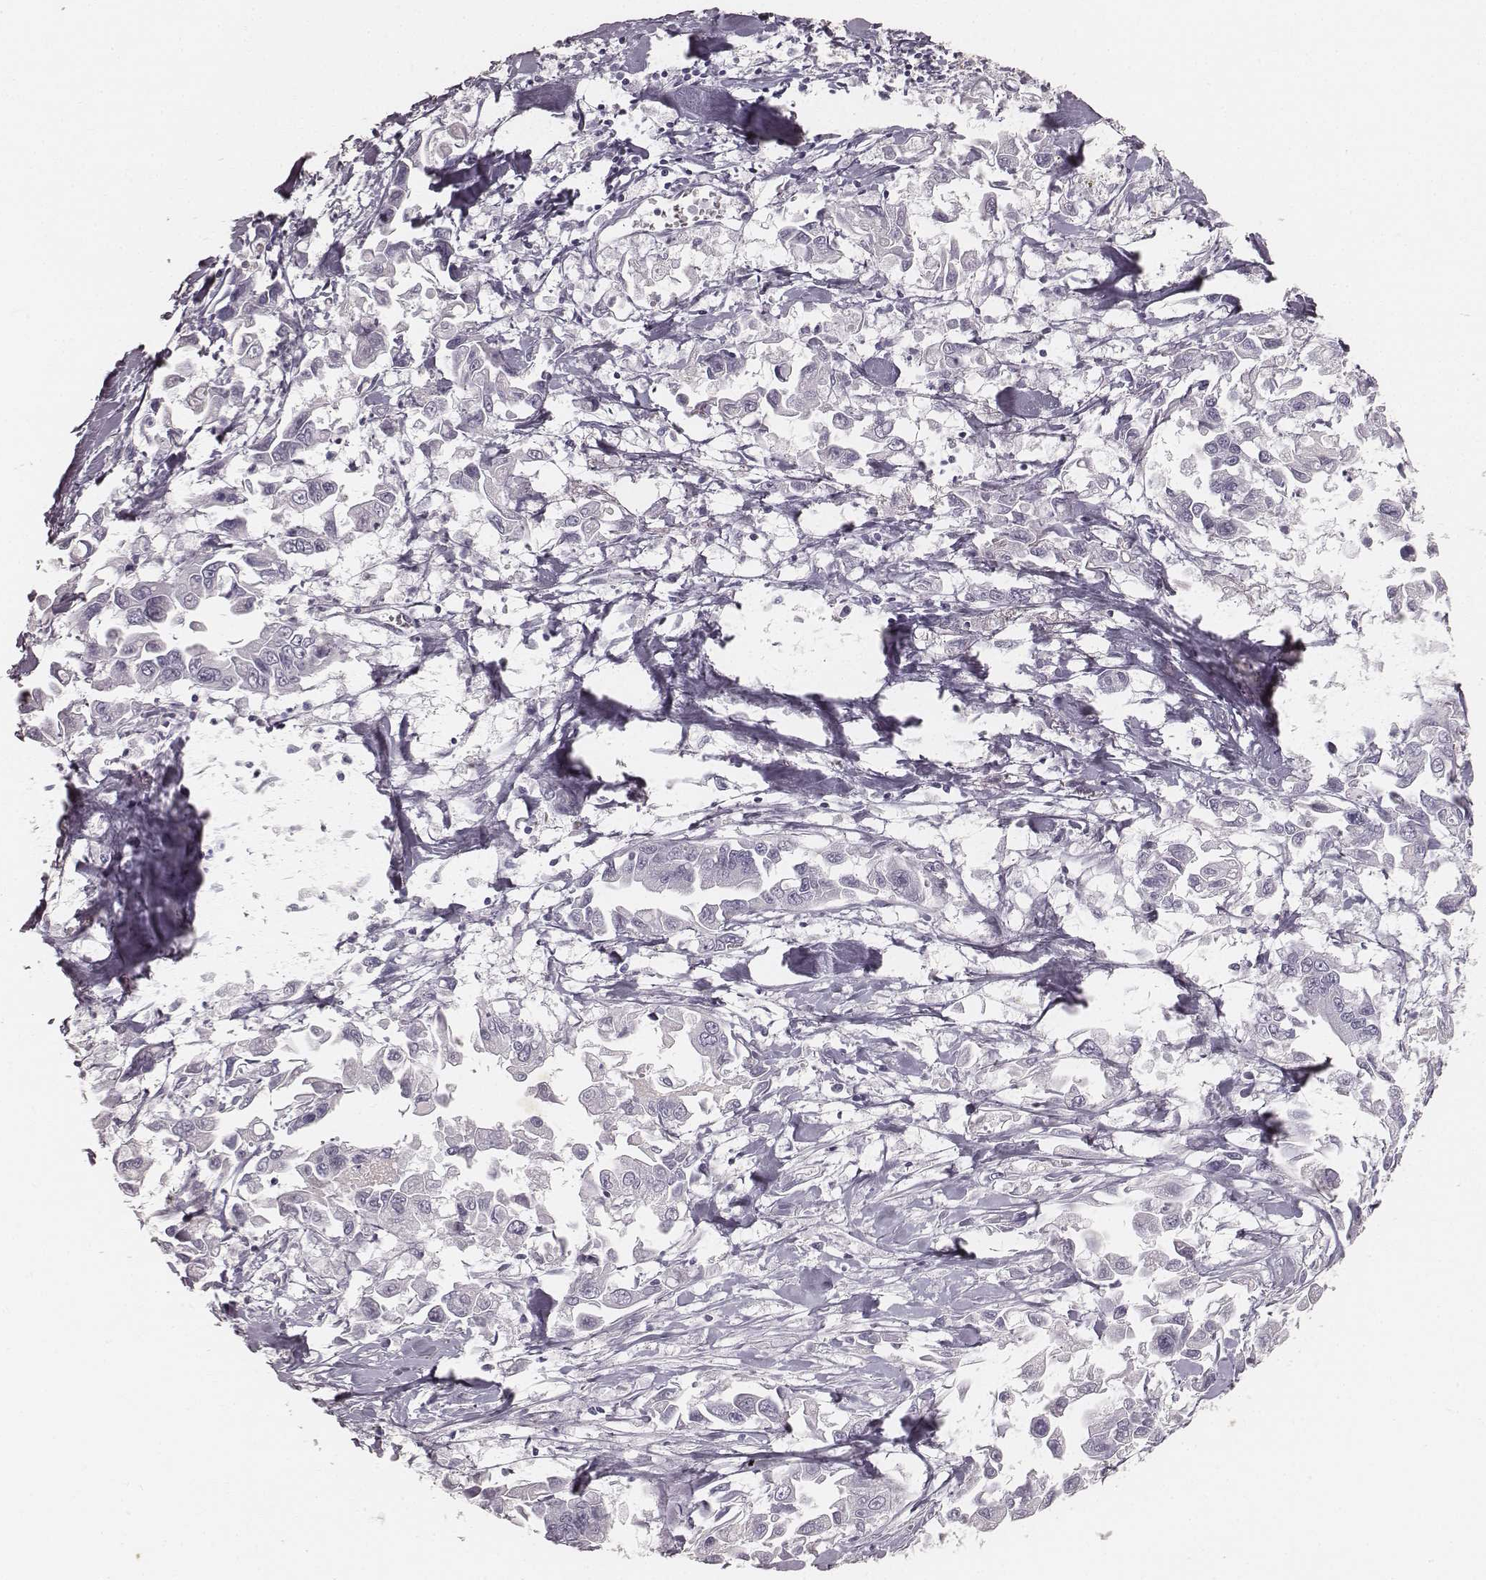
{"staining": {"intensity": "negative", "quantity": "none", "location": "none"}, "tissue": "pancreatic cancer", "cell_type": "Tumor cells", "image_type": "cancer", "snomed": [{"axis": "morphology", "description": "Adenocarcinoma, NOS"}, {"axis": "topography", "description": "Pancreas"}], "caption": "Histopathology image shows no significant protein positivity in tumor cells of pancreatic cancer. (Brightfield microscopy of DAB immunohistochemistry (IHC) at high magnification).", "gene": "KRT34", "patient": {"sex": "female", "age": 83}}